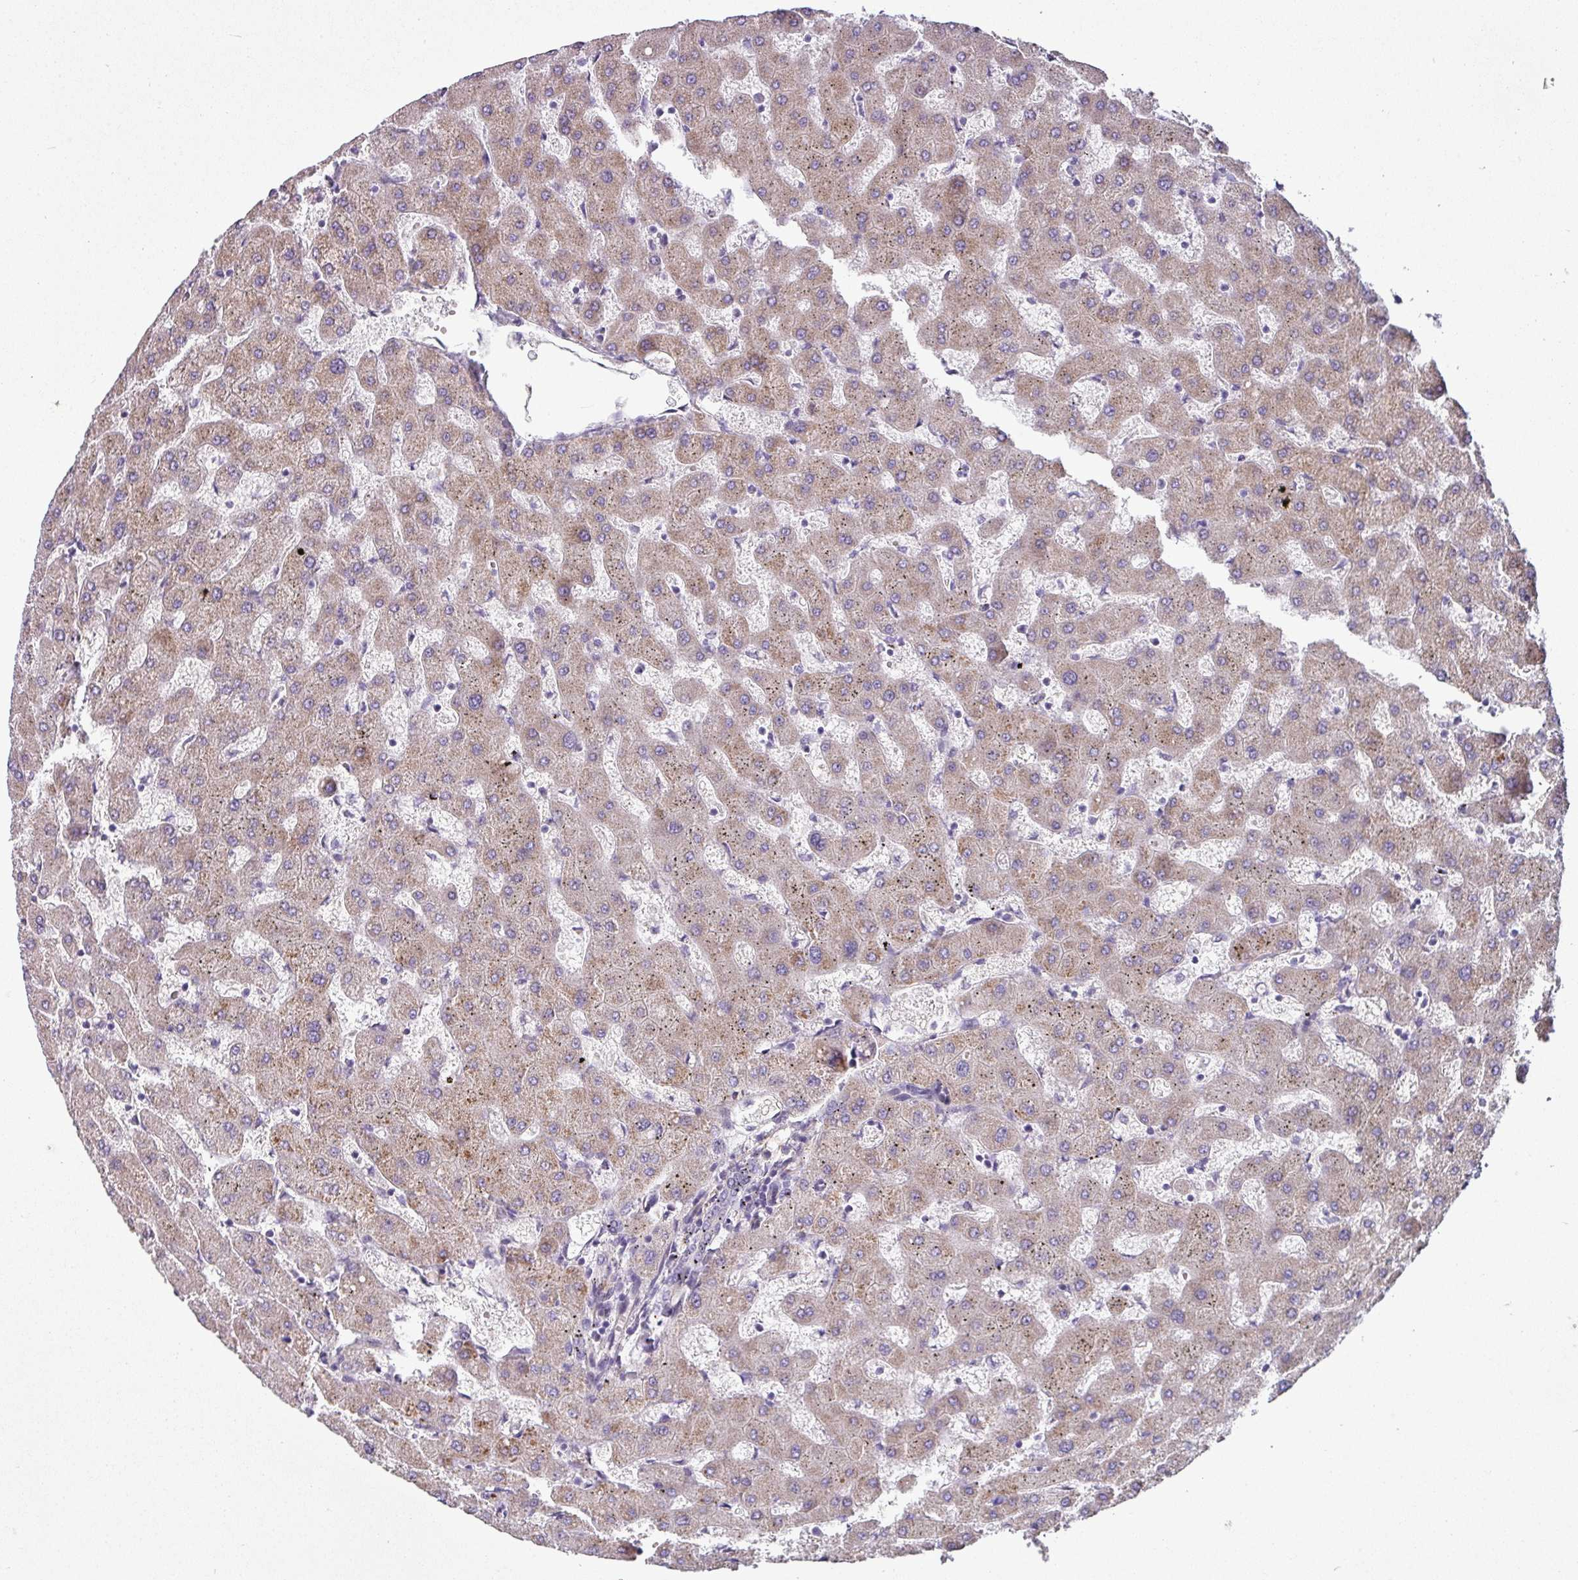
{"staining": {"intensity": "negative", "quantity": "none", "location": "none"}, "tissue": "liver", "cell_type": "Cholangiocytes", "image_type": "normal", "snomed": [{"axis": "morphology", "description": "Normal tissue, NOS"}, {"axis": "topography", "description": "Liver"}], "caption": "The immunohistochemistry histopathology image has no significant staining in cholangiocytes of liver.", "gene": "TMEM178B", "patient": {"sex": "female", "age": 63}}